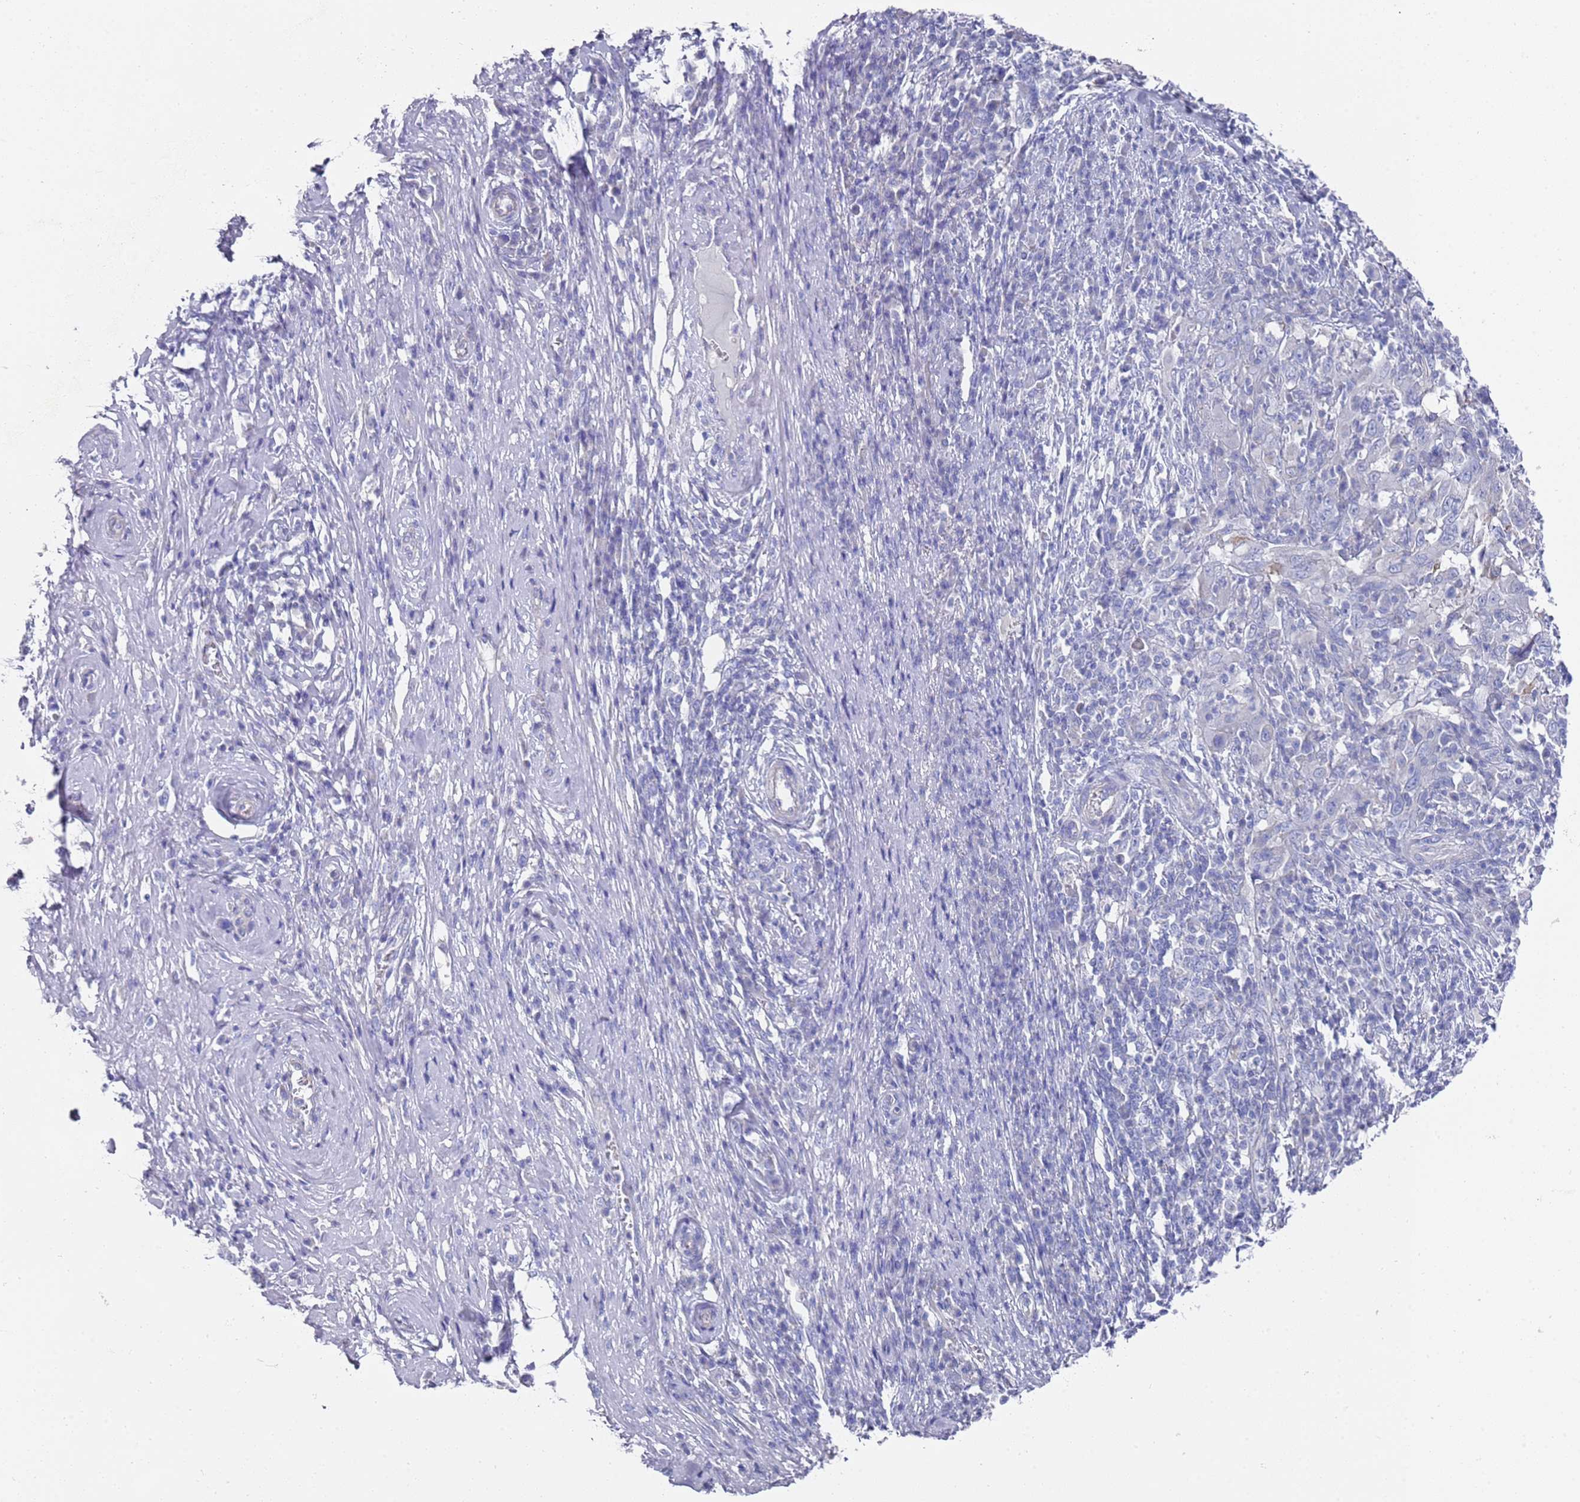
{"staining": {"intensity": "negative", "quantity": "none", "location": "none"}, "tissue": "cervical cancer", "cell_type": "Tumor cells", "image_type": "cancer", "snomed": [{"axis": "morphology", "description": "Squamous cell carcinoma, NOS"}, {"axis": "topography", "description": "Cervix"}], "caption": "Micrograph shows no protein expression in tumor cells of squamous cell carcinoma (cervical) tissue.", "gene": "SCAPER", "patient": {"sex": "female", "age": 46}}